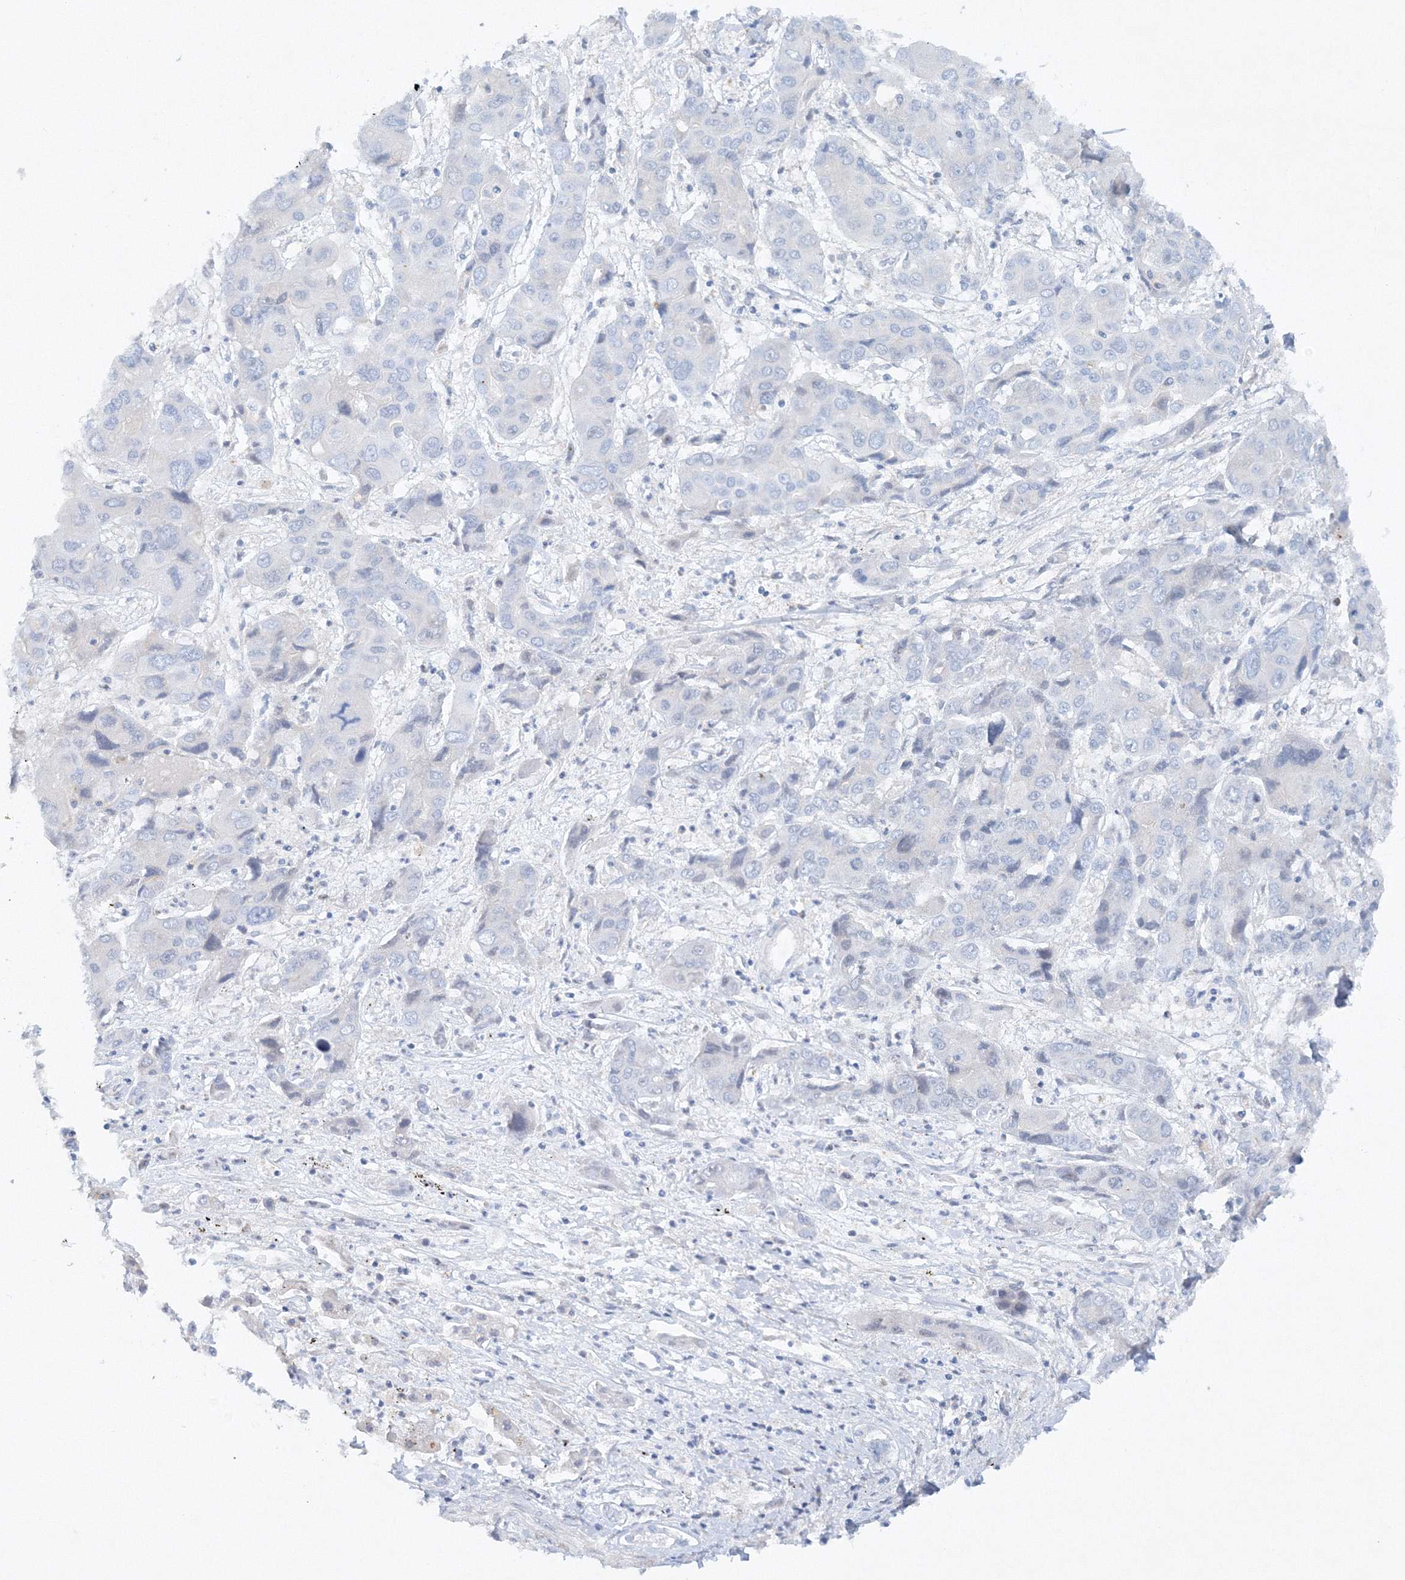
{"staining": {"intensity": "negative", "quantity": "none", "location": "none"}, "tissue": "liver cancer", "cell_type": "Tumor cells", "image_type": "cancer", "snomed": [{"axis": "morphology", "description": "Cholangiocarcinoma"}, {"axis": "topography", "description": "Liver"}], "caption": "Tumor cells are negative for brown protein staining in cholangiocarcinoma (liver).", "gene": "SH3BP5", "patient": {"sex": "male", "age": 67}}